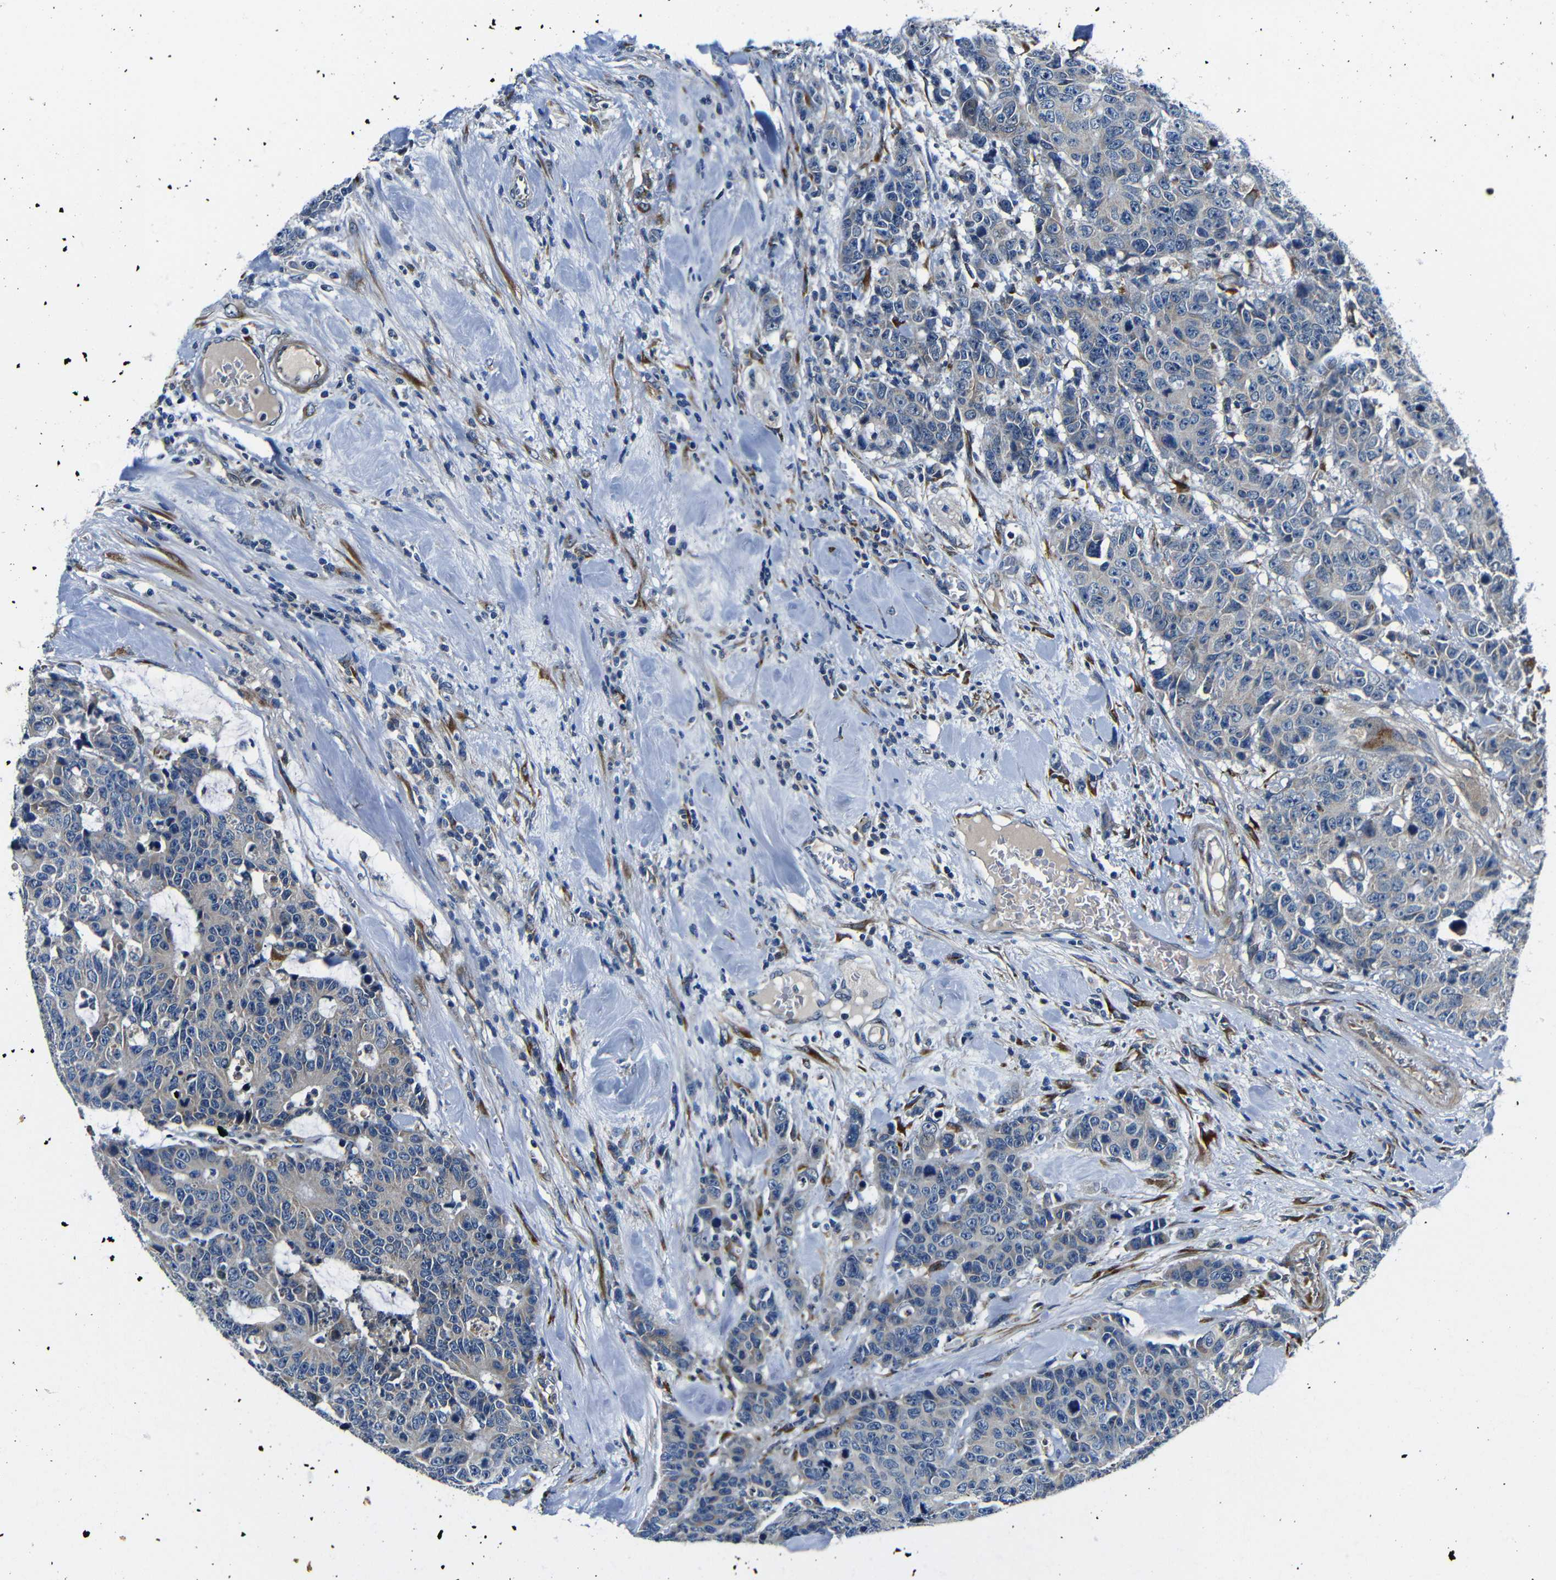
{"staining": {"intensity": "weak", "quantity": "<25%", "location": "cytoplasmic/membranous"}, "tissue": "colorectal cancer", "cell_type": "Tumor cells", "image_type": "cancer", "snomed": [{"axis": "morphology", "description": "Adenocarcinoma, NOS"}, {"axis": "topography", "description": "Colon"}], "caption": "The photomicrograph exhibits no staining of tumor cells in adenocarcinoma (colorectal).", "gene": "FKBP14", "patient": {"sex": "female", "age": 86}}